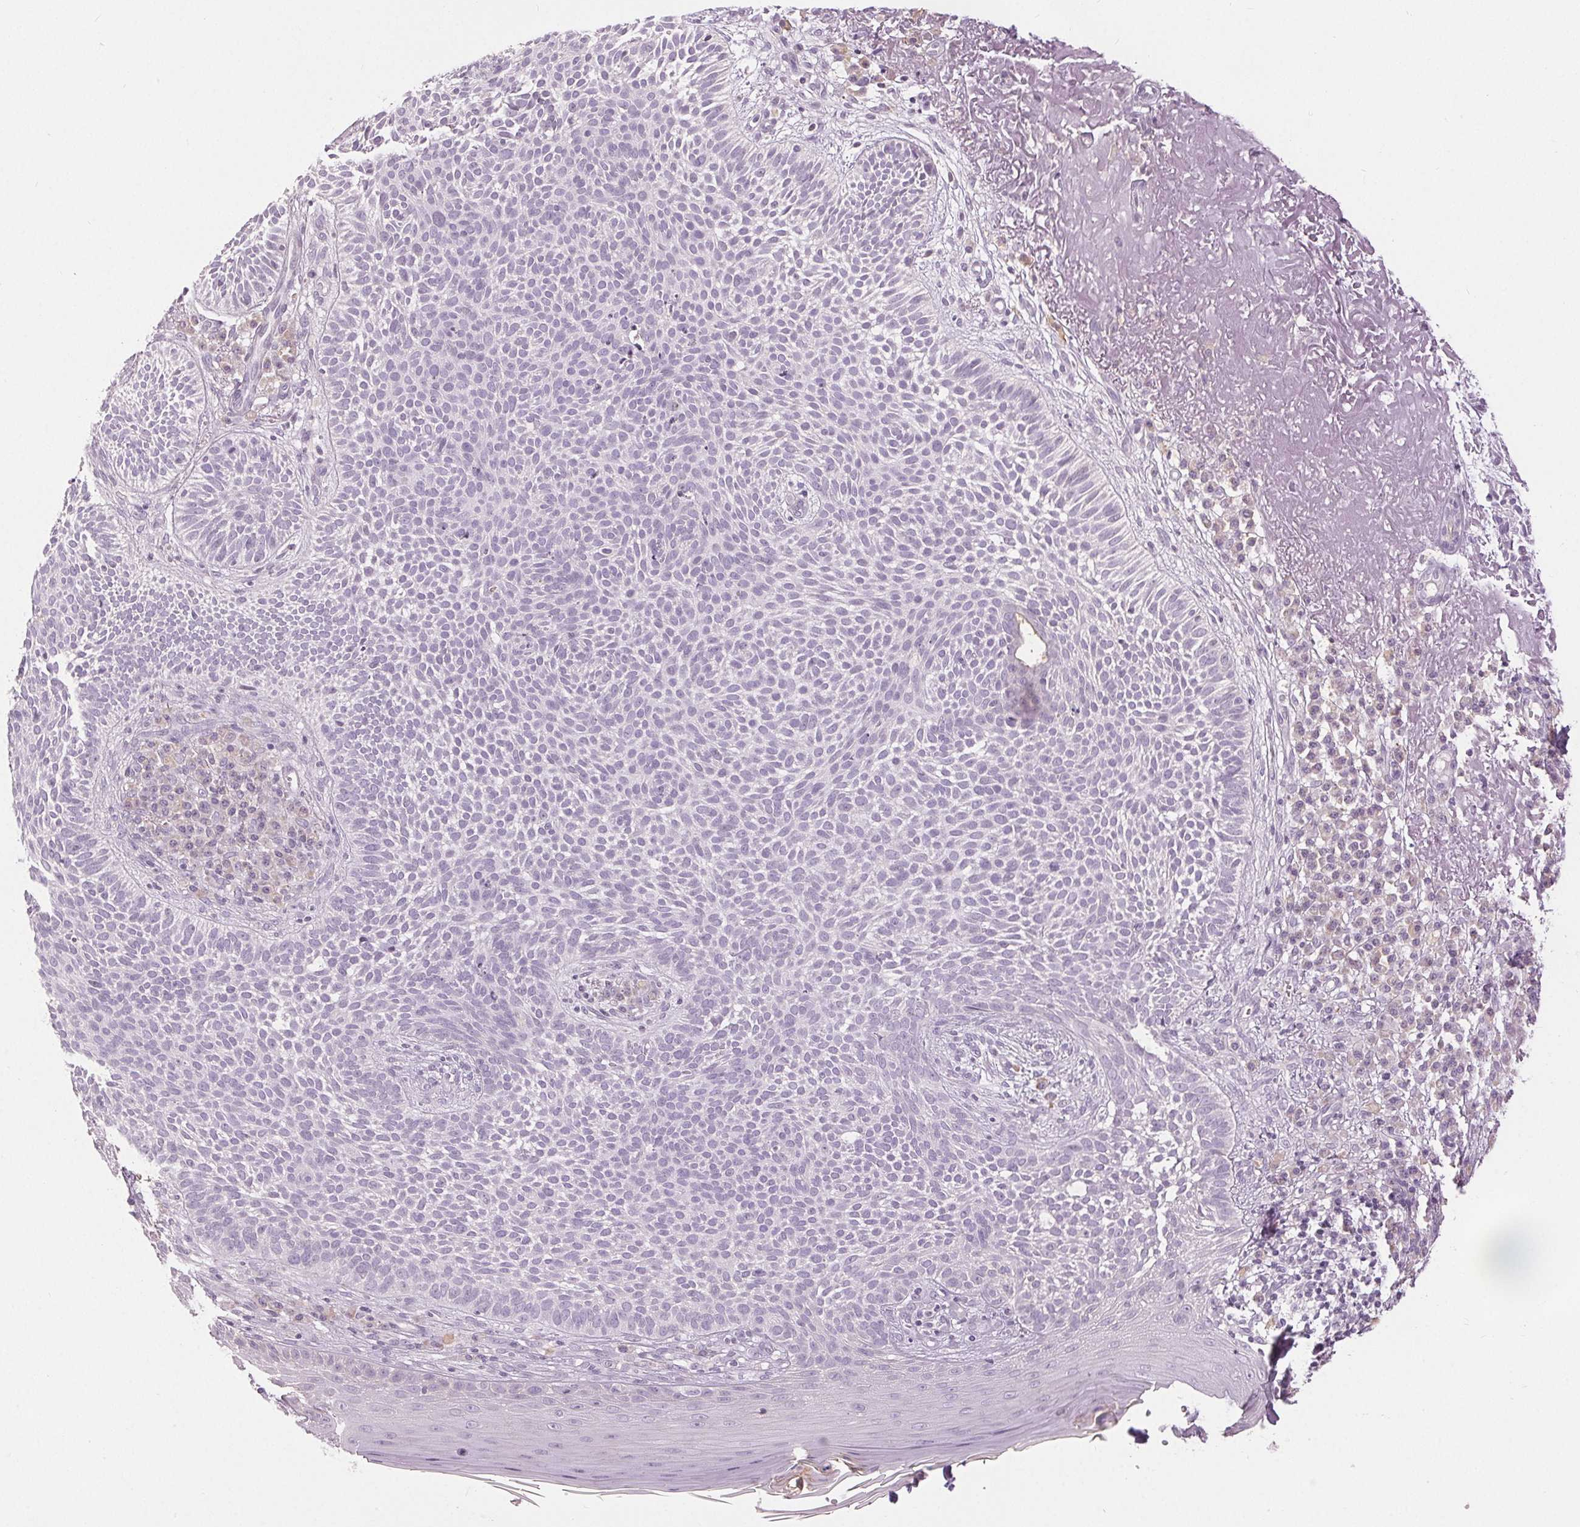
{"staining": {"intensity": "negative", "quantity": "none", "location": "none"}, "tissue": "skin cancer", "cell_type": "Tumor cells", "image_type": "cancer", "snomed": [{"axis": "morphology", "description": "Basal cell carcinoma"}, {"axis": "topography", "description": "Skin"}, {"axis": "topography", "description": "Skin of face"}], "caption": "Tumor cells are negative for protein expression in human skin basal cell carcinoma. (DAB IHC with hematoxylin counter stain).", "gene": "DSG3", "patient": {"sex": "female", "age": 82}}